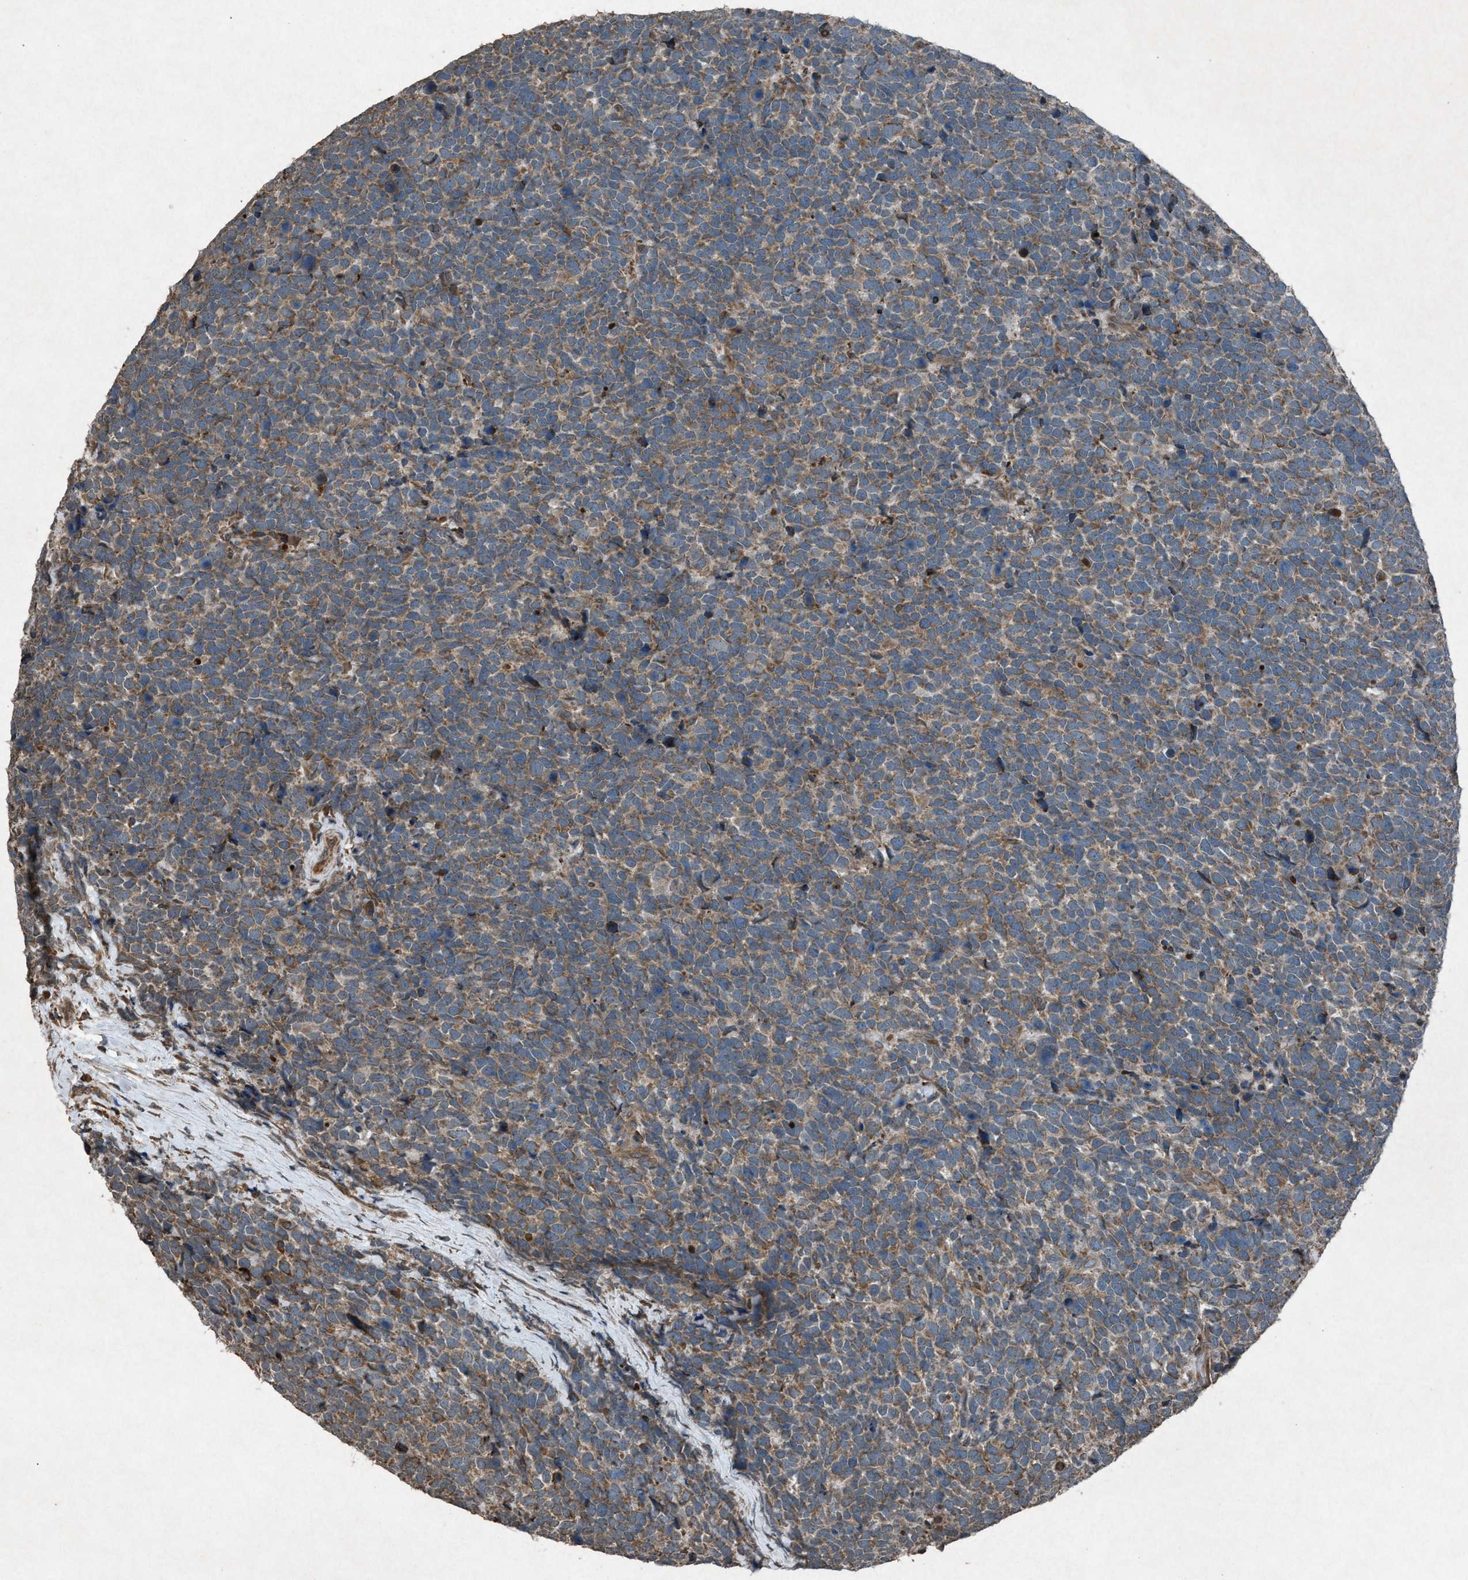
{"staining": {"intensity": "weak", "quantity": ">75%", "location": "cytoplasmic/membranous"}, "tissue": "urothelial cancer", "cell_type": "Tumor cells", "image_type": "cancer", "snomed": [{"axis": "morphology", "description": "Urothelial carcinoma, High grade"}, {"axis": "topography", "description": "Urinary bladder"}], "caption": "IHC micrograph of neoplastic tissue: urothelial carcinoma (high-grade) stained using immunohistochemistry exhibits low levels of weak protein expression localized specifically in the cytoplasmic/membranous of tumor cells, appearing as a cytoplasmic/membranous brown color.", "gene": "CALR", "patient": {"sex": "female", "age": 82}}